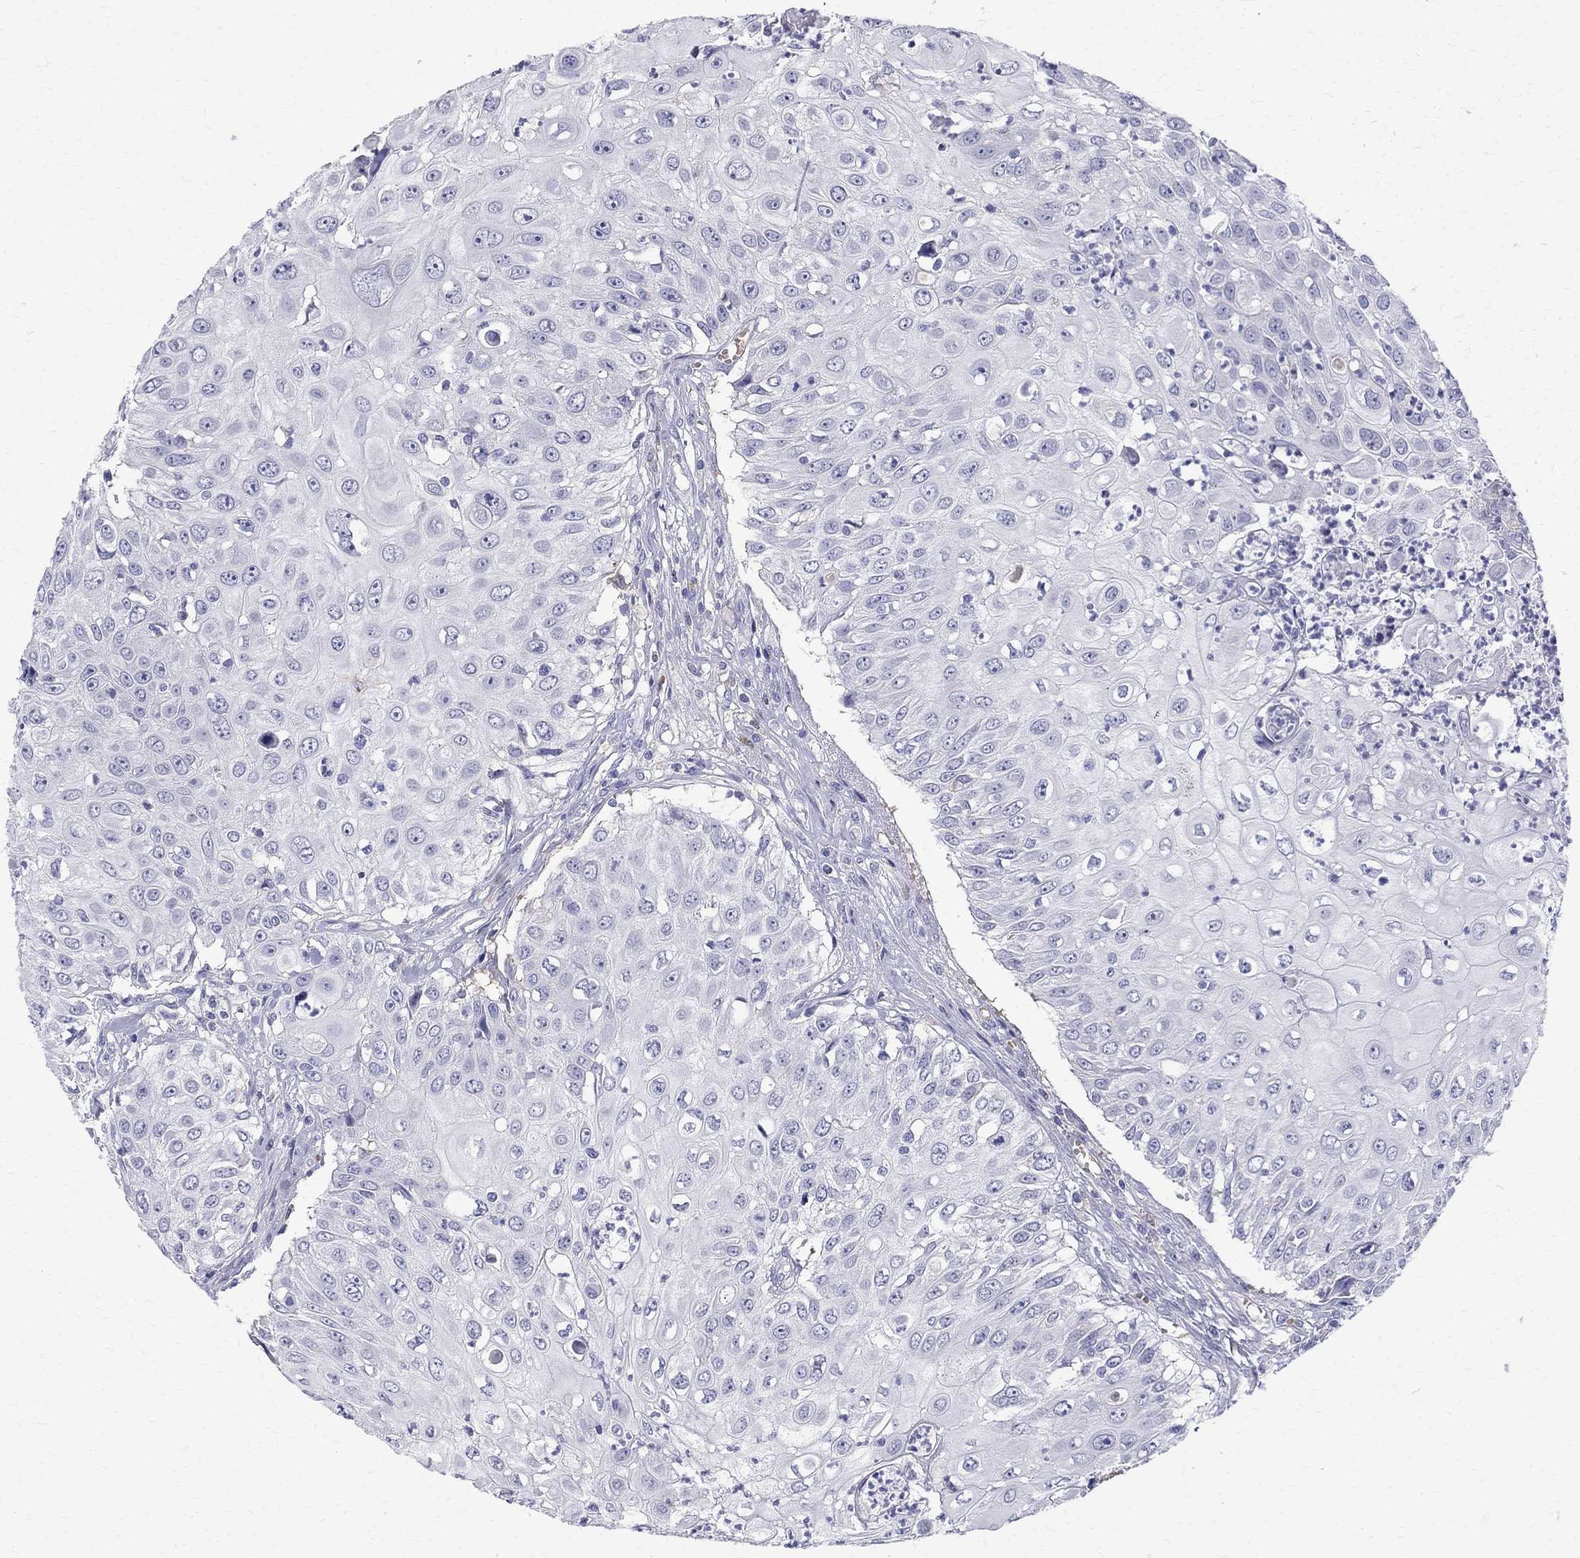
{"staining": {"intensity": "negative", "quantity": "none", "location": "none"}, "tissue": "urothelial cancer", "cell_type": "Tumor cells", "image_type": "cancer", "snomed": [{"axis": "morphology", "description": "Urothelial carcinoma, High grade"}, {"axis": "topography", "description": "Urinary bladder"}], "caption": "IHC photomicrograph of urothelial cancer stained for a protein (brown), which exhibits no positivity in tumor cells. (DAB (3,3'-diaminobenzidine) IHC visualized using brightfield microscopy, high magnification).", "gene": "AGER", "patient": {"sex": "female", "age": 79}}